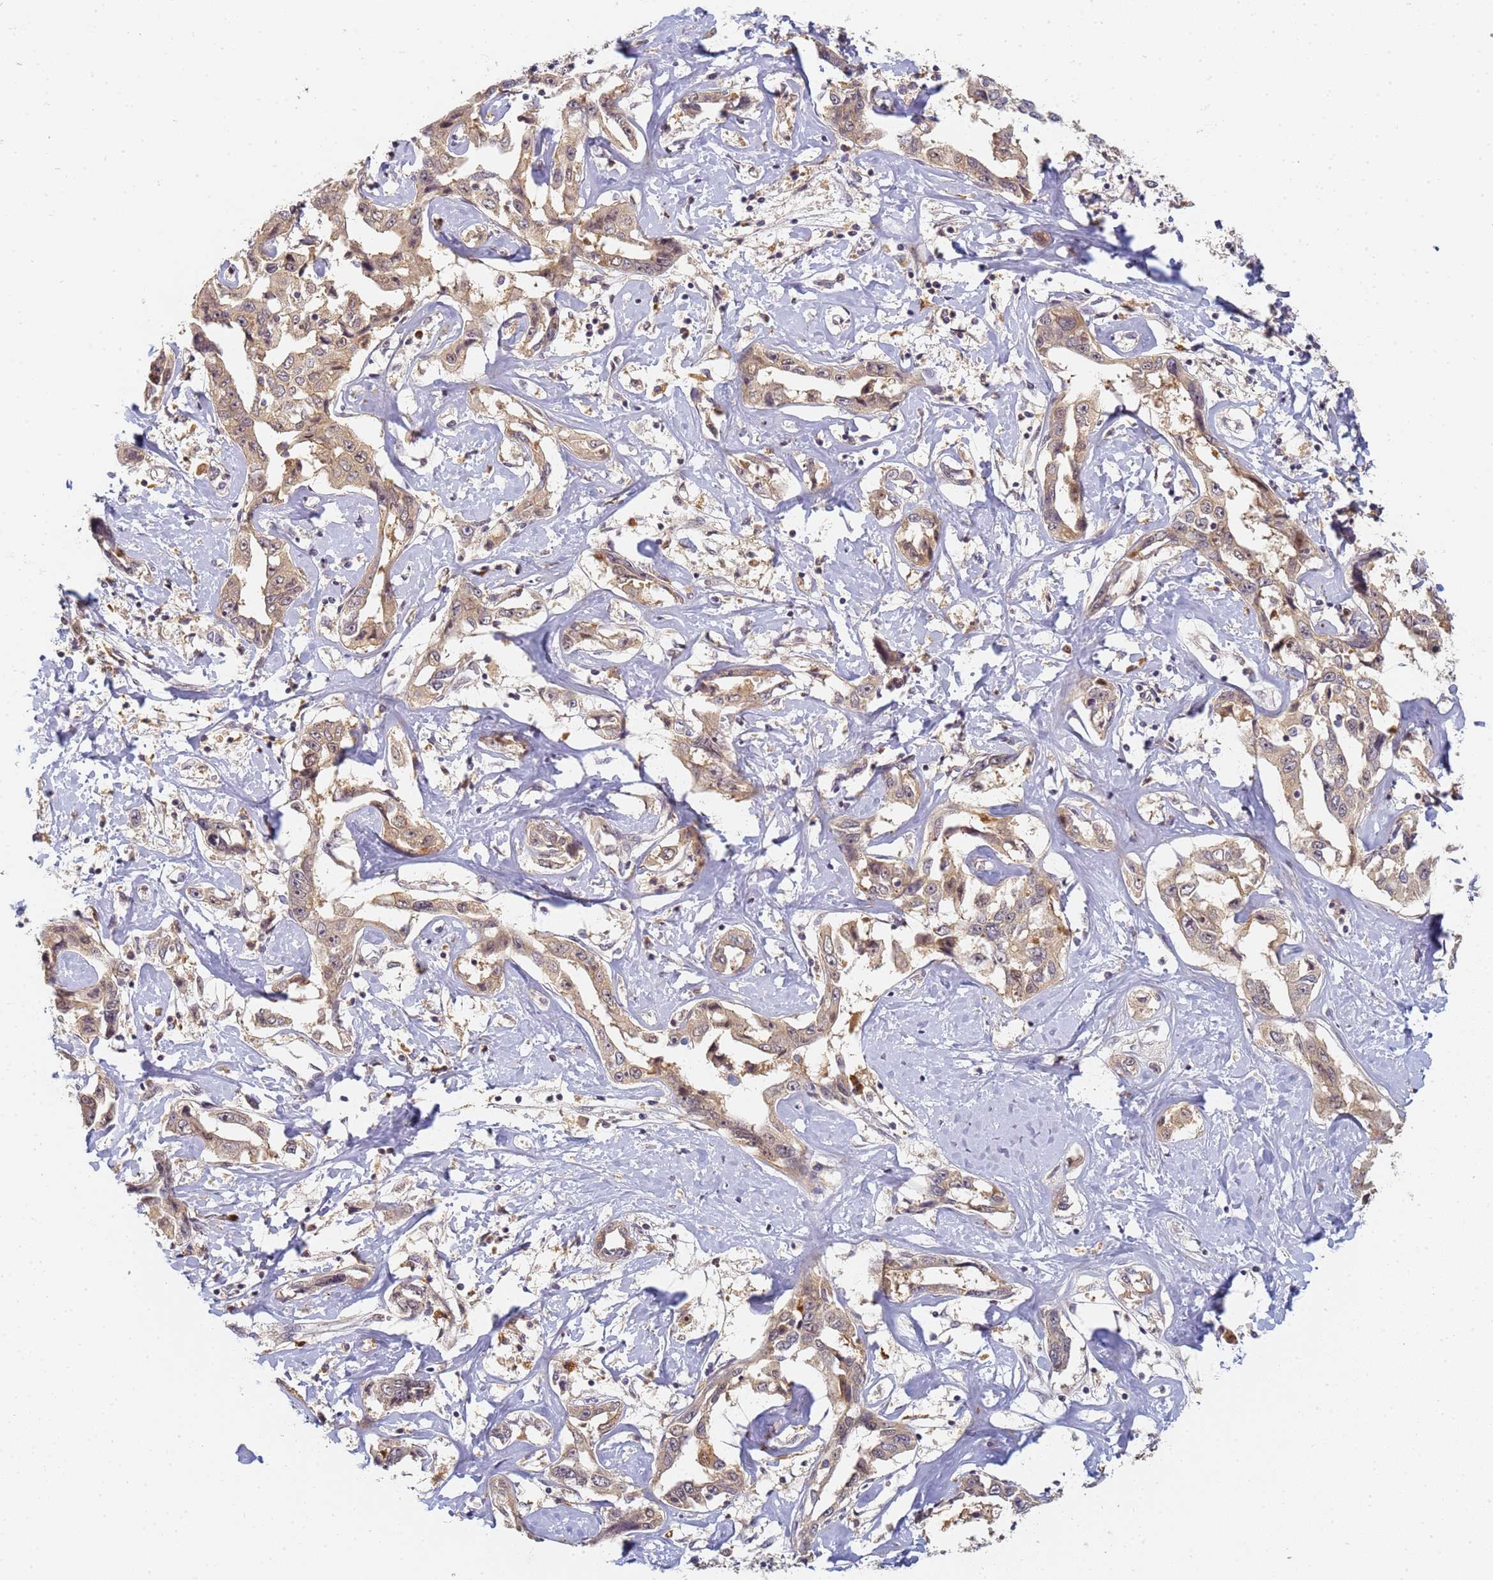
{"staining": {"intensity": "weak", "quantity": ">75%", "location": "cytoplasmic/membranous"}, "tissue": "liver cancer", "cell_type": "Tumor cells", "image_type": "cancer", "snomed": [{"axis": "morphology", "description": "Cholangiocarcinoma"}, {"axis": "topography", "description": "Liver"}], "caption": "An IHC photomicrograph of neoplastic tissue is shown. Protein staining in brown shows weak cytoplasmic/membranous positivity in liver cancer within tumor cells.", "gene": "HMCES", "patient": {"sex": "male", "age": 59}}